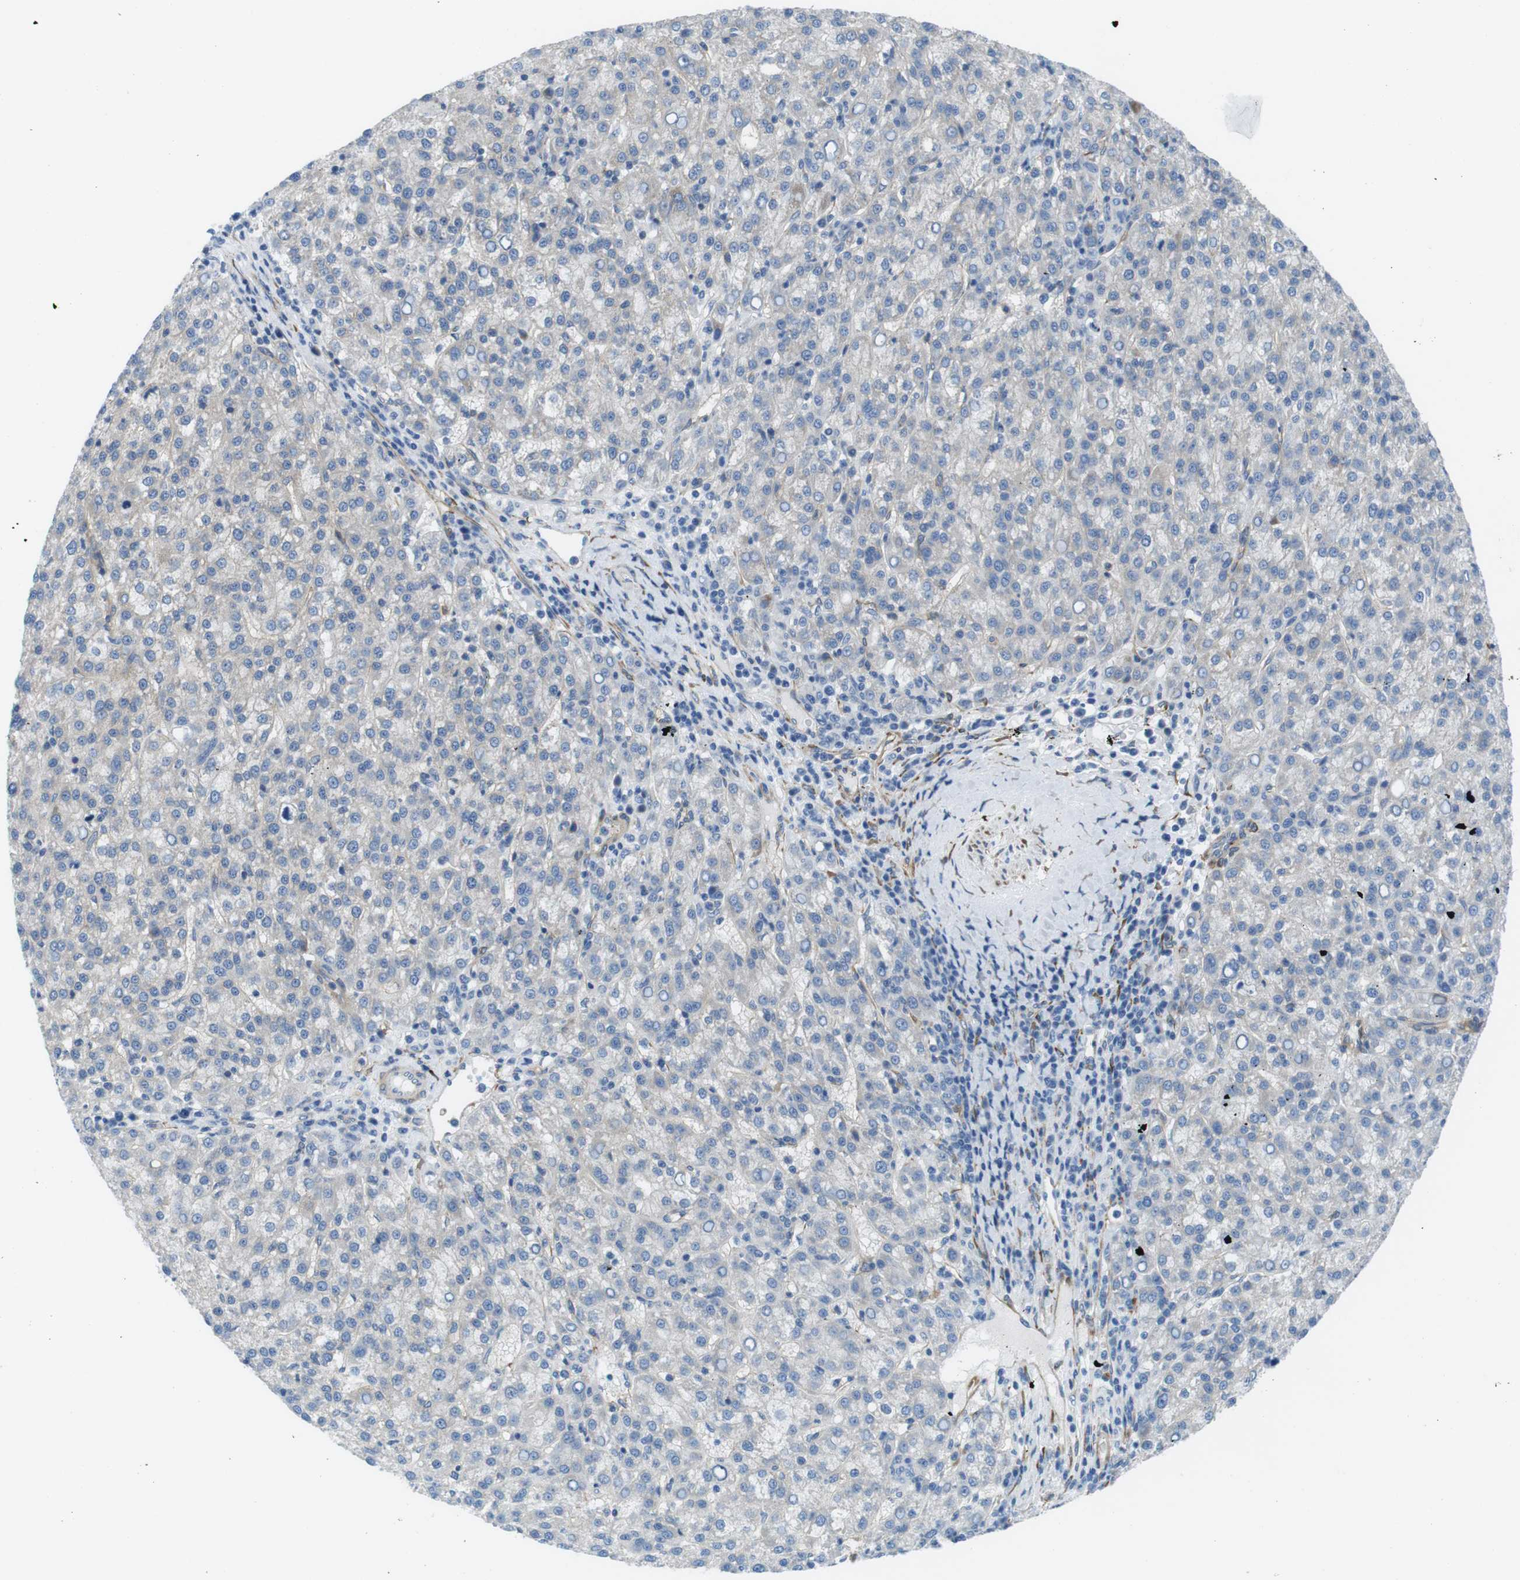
{"staining": {"intensity": "negative", "quantity": "none", "location": "none"}, "tissue": "liver cancer", "cell_type": "Tumor cells", "image_type": "cancer", "snomed": [{"axis": "morphology", "description": "Carcinoma, Hepatocellular, NOS"}, {"axis": "topography", "description": "Liver"}], "caption": "Immunohistochemistry of human liver cancer (hepatocellular carcinoma) demonstrates no positivity in tumor cells.", "gene": "EMP2", "patient": {"sex": "female", "age": 58}}